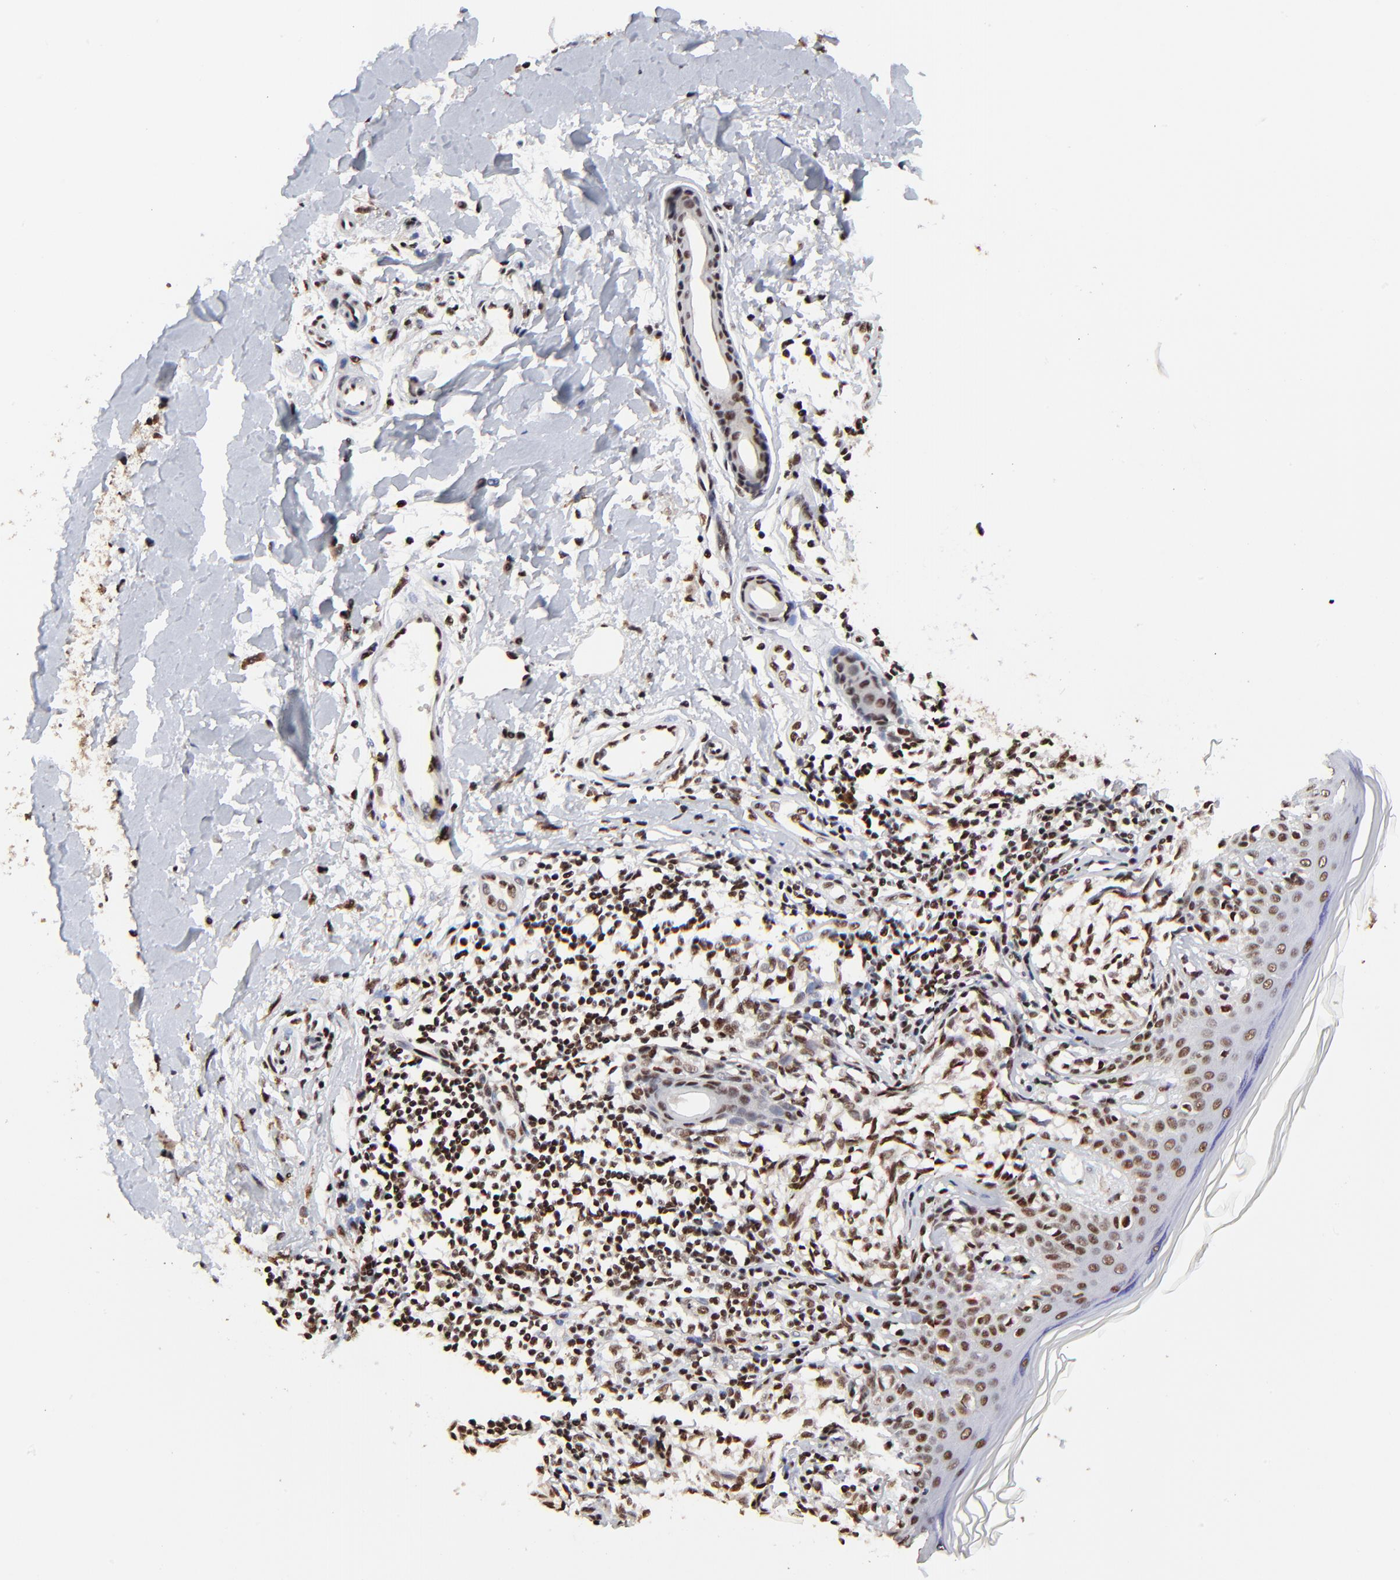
{"staining": {"intensity": "moderate", "quantity": ">75%", "location": "nuclear"}, "tissue": "melanoma", "cell_type": "Tumor cells", "image_type": "cancer", "snomed": [{"axis": "morphology", "description": "Malignant melanoma, NOS"}, {"axis": "topography", "description": "Skin"}], "caption": "There is medium levels of moderate nuclear expression in tumor cells of malignant melanoma, as demonstrated by immunohistochemical staining (brown color).", "gene": "RBM22", "patient": {"sex": "male", "age": 67}}